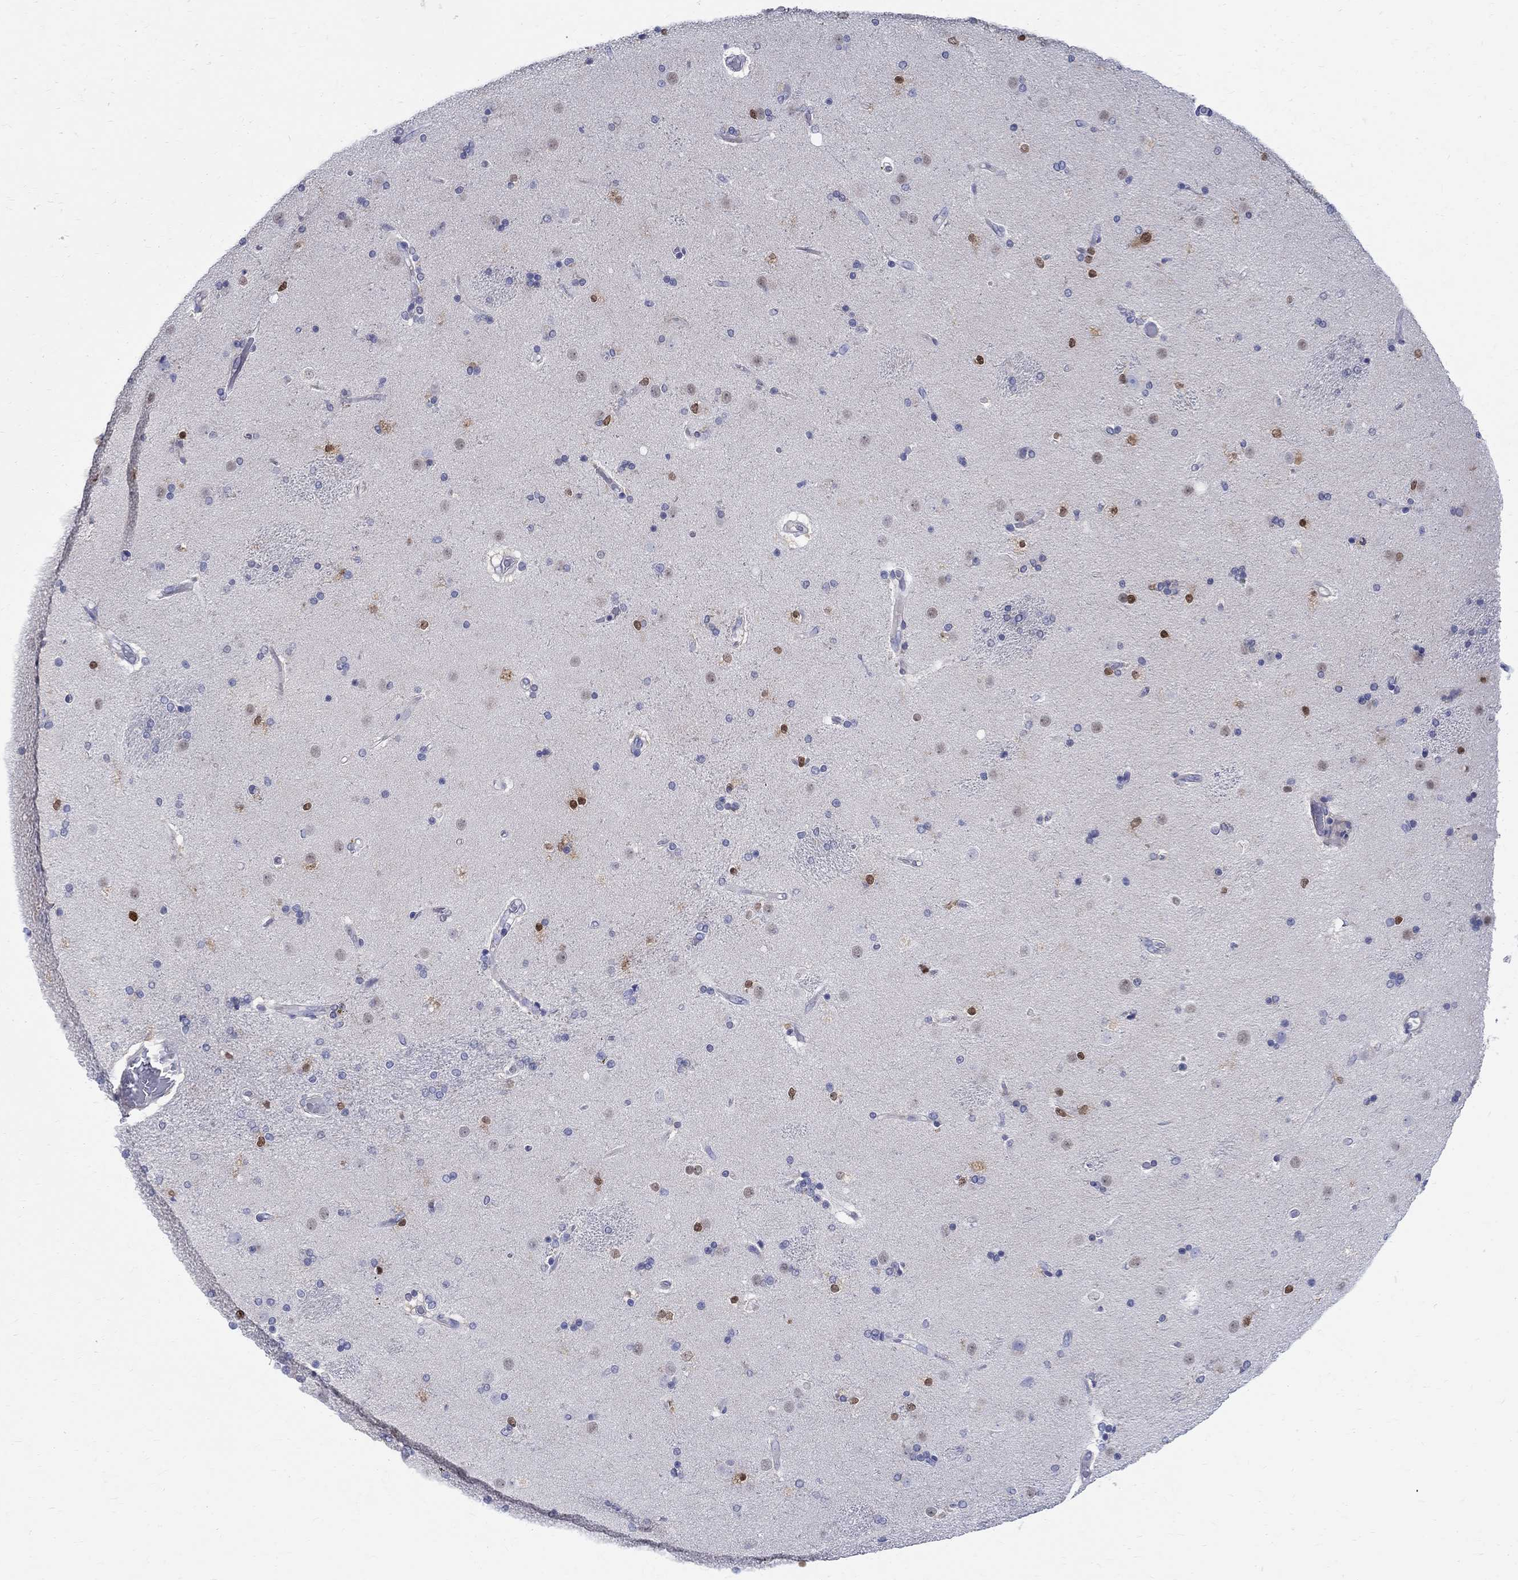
{"staining": {"intensity": "strong", "quantity": "<25%", "location": "nuclear"}, "tissue": "caudate", "cell_type": "Glial cells", "image_type": "normal", "snomed": [{"axis": "morphology", "description": "Normal tissue, NOS"}, {"axis": "topography", "description": "Lateral ventricle wall"}], "caption": "IHC micrograph of benign human caudate stained for a protein (brown), which exhibits medium levels of strong nuclear expression in about <25% of glial cells.", "gene": "SOX2", "patient": {"sex": "female", "age": 71}}